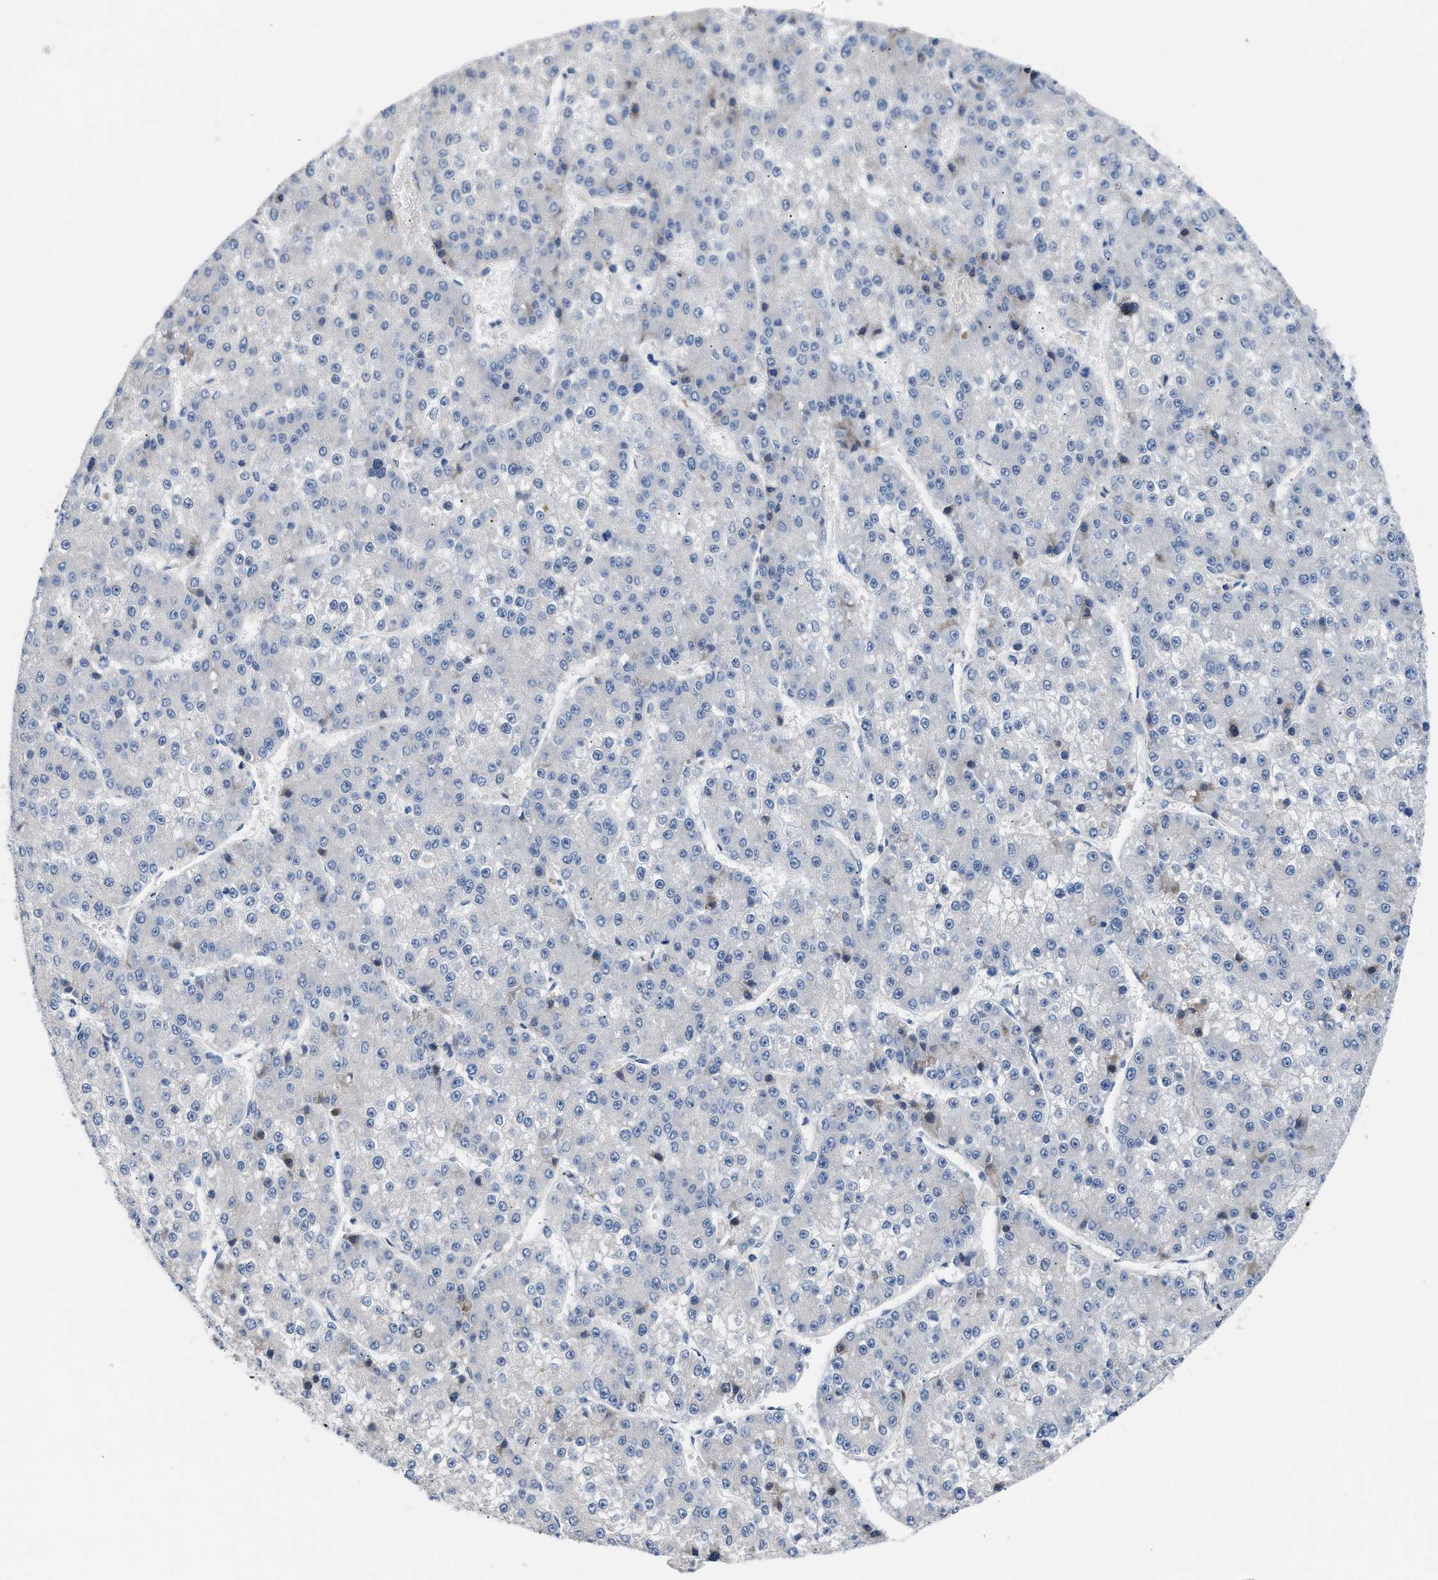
{"staining": {"intensity": "negative", "quantity": "none", "location": "none"}, "tissue": "liver cancer", "cell_type": "Tumor cells", "image_type": "cancer", "snomed": [{"axis": "morphology", "description": "Carcinoma, Hepatocellular, NOS"}, {"axis": "topography", "description": "Liver"}], "caption": "A micrograph of human liver hepatocellular carcinoma is negative for staining in tumor cells.", "gene": "TFPI", "patient": {"sex": "female", "age": 73}}